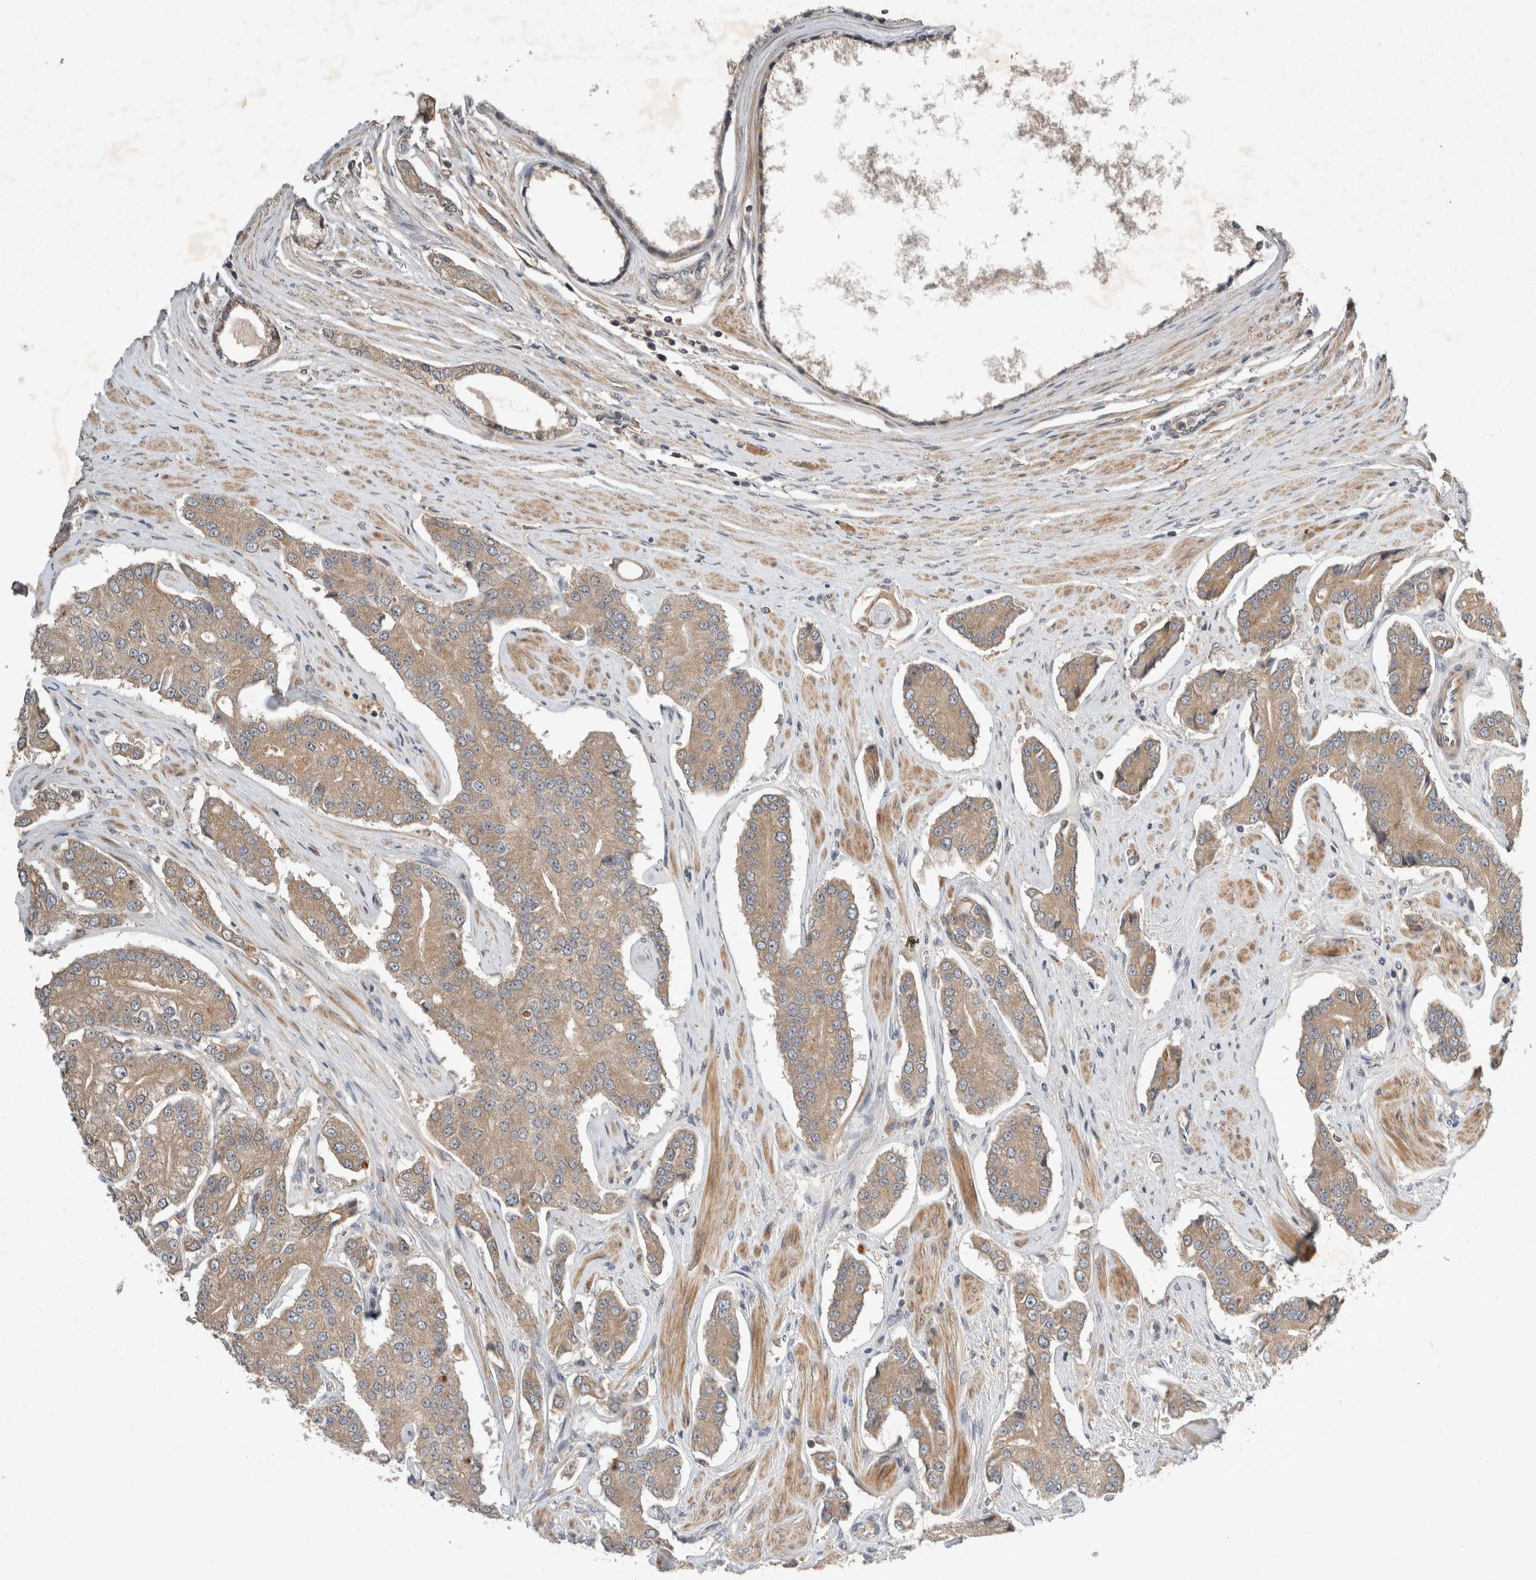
{"staining": {"intensity": "moderate", "quantity": ">75%", "location": "cytoplasmic/membranous"}, "tissue": "prostate cancer", "cell_type": "Tumor cells", "image_type": "cancer", "snomed": [{"axis": "morphology", "description": "Adenocarcinoma, High grade"}, {"axis": "topography", "description": "Prostate"}], "caption": "Prostate cancer tissue demonstrates moderate cytoplasmic/membranous expression in approximately >75% of tumor cells", "gene": "ARMC9", "patient": {"sex": "male", "age": 71}}